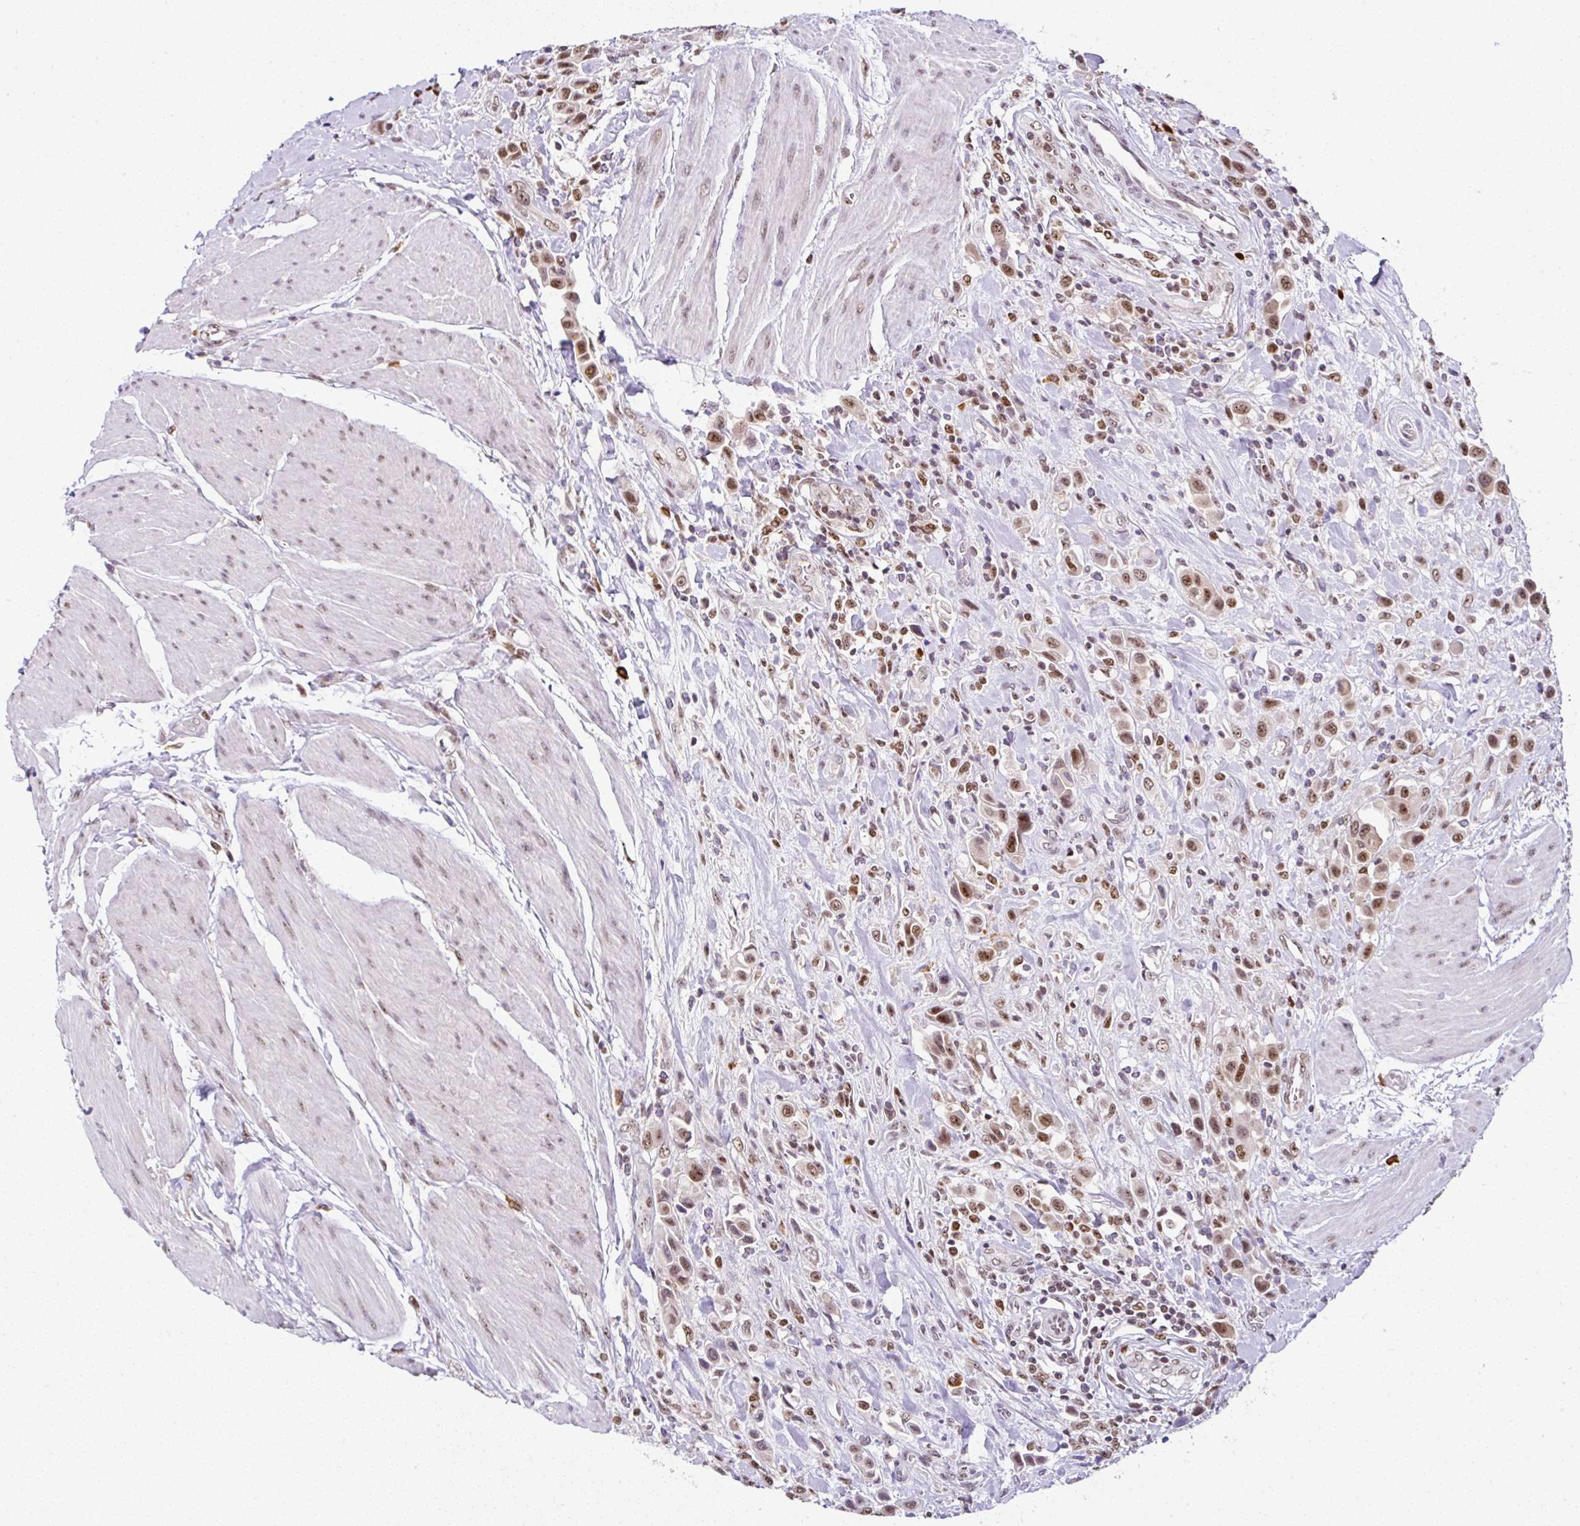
{"staining": {"intensity": "moderate", "quantity": ">75%", "location": "nuclear"}, "tissue": "urothelial cancer", "cell_type": "Tumor cells", "image_type": "cancer", "snomed": [{"axis": "morphology", "description": "Urothelial carcinoma, High grade"}, {"axis": "topography", "description": "Urinary bladder"}], "caption": "Human urothelial cancer stained for a protein (brown) displays moderate nuclear positive expression in approximately >75% of tumor cells.", "gene": "PTPN2", "patient": {"sex": "male", "age": 50}}